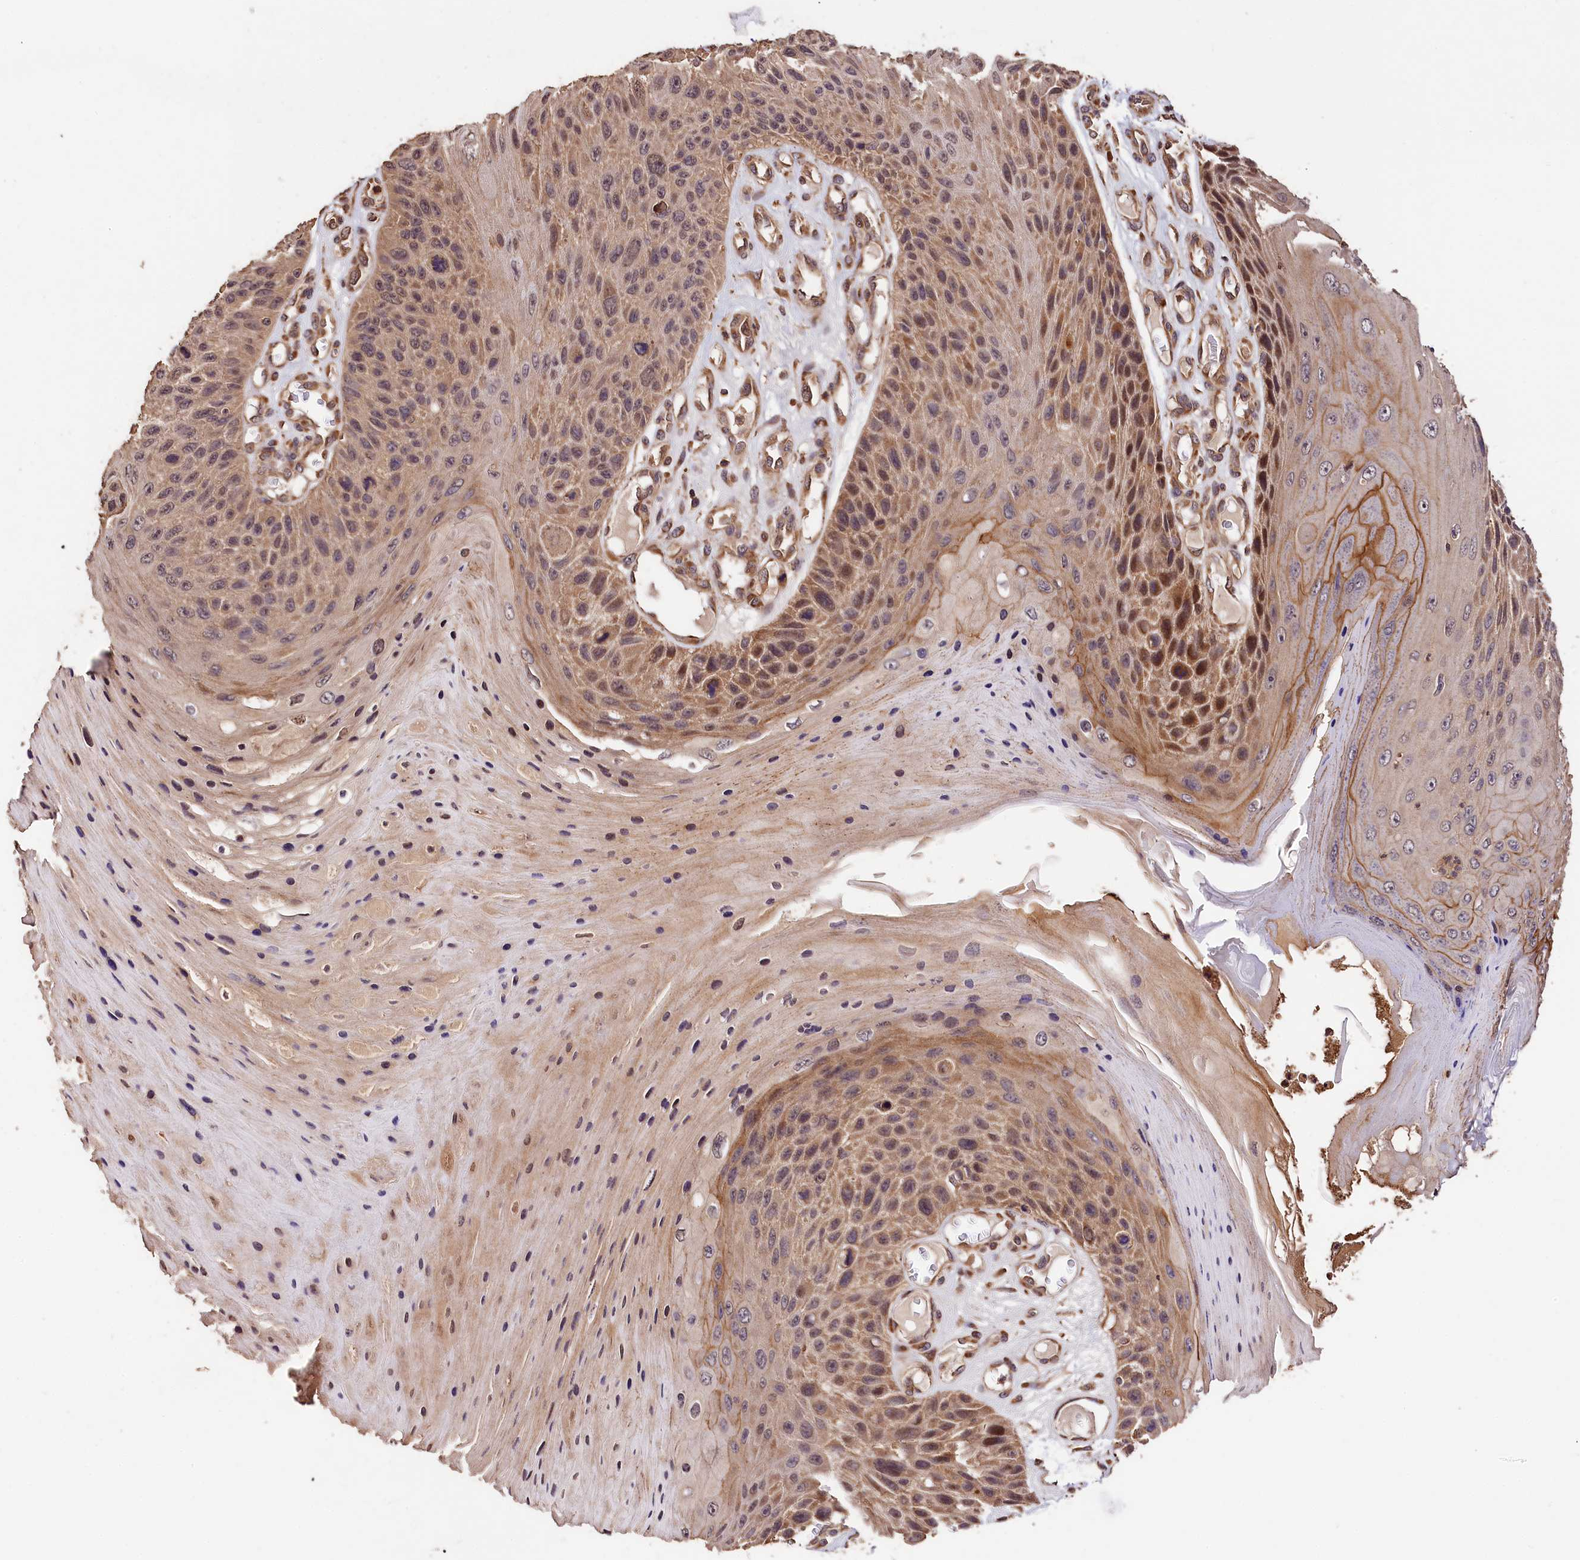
{"staining": {"intensity": "moderate", "quantity": ">75%", "location": "cytoplasmic/membranous,nuclear"}, "tissue": "skin cancer", "cell_type": "Tumor cells", "image_type": "cancer", "snomed": [{"axis": "morphology", "description": "Squamous cell carcinoma, NOS"}, {"axis": "topography", "description": "Skin"}], "caption": "DAB (3,3'-diaminobenzidine) immunohistochemical staining of skin cancer (squamous cell carcinoma) exhibits moderate cytoplasmic/membranous and nuclear protein staining in about >75% of tumor cells.", "gene": "KPTN", "patient": {"sex": "female", "age": 88}}